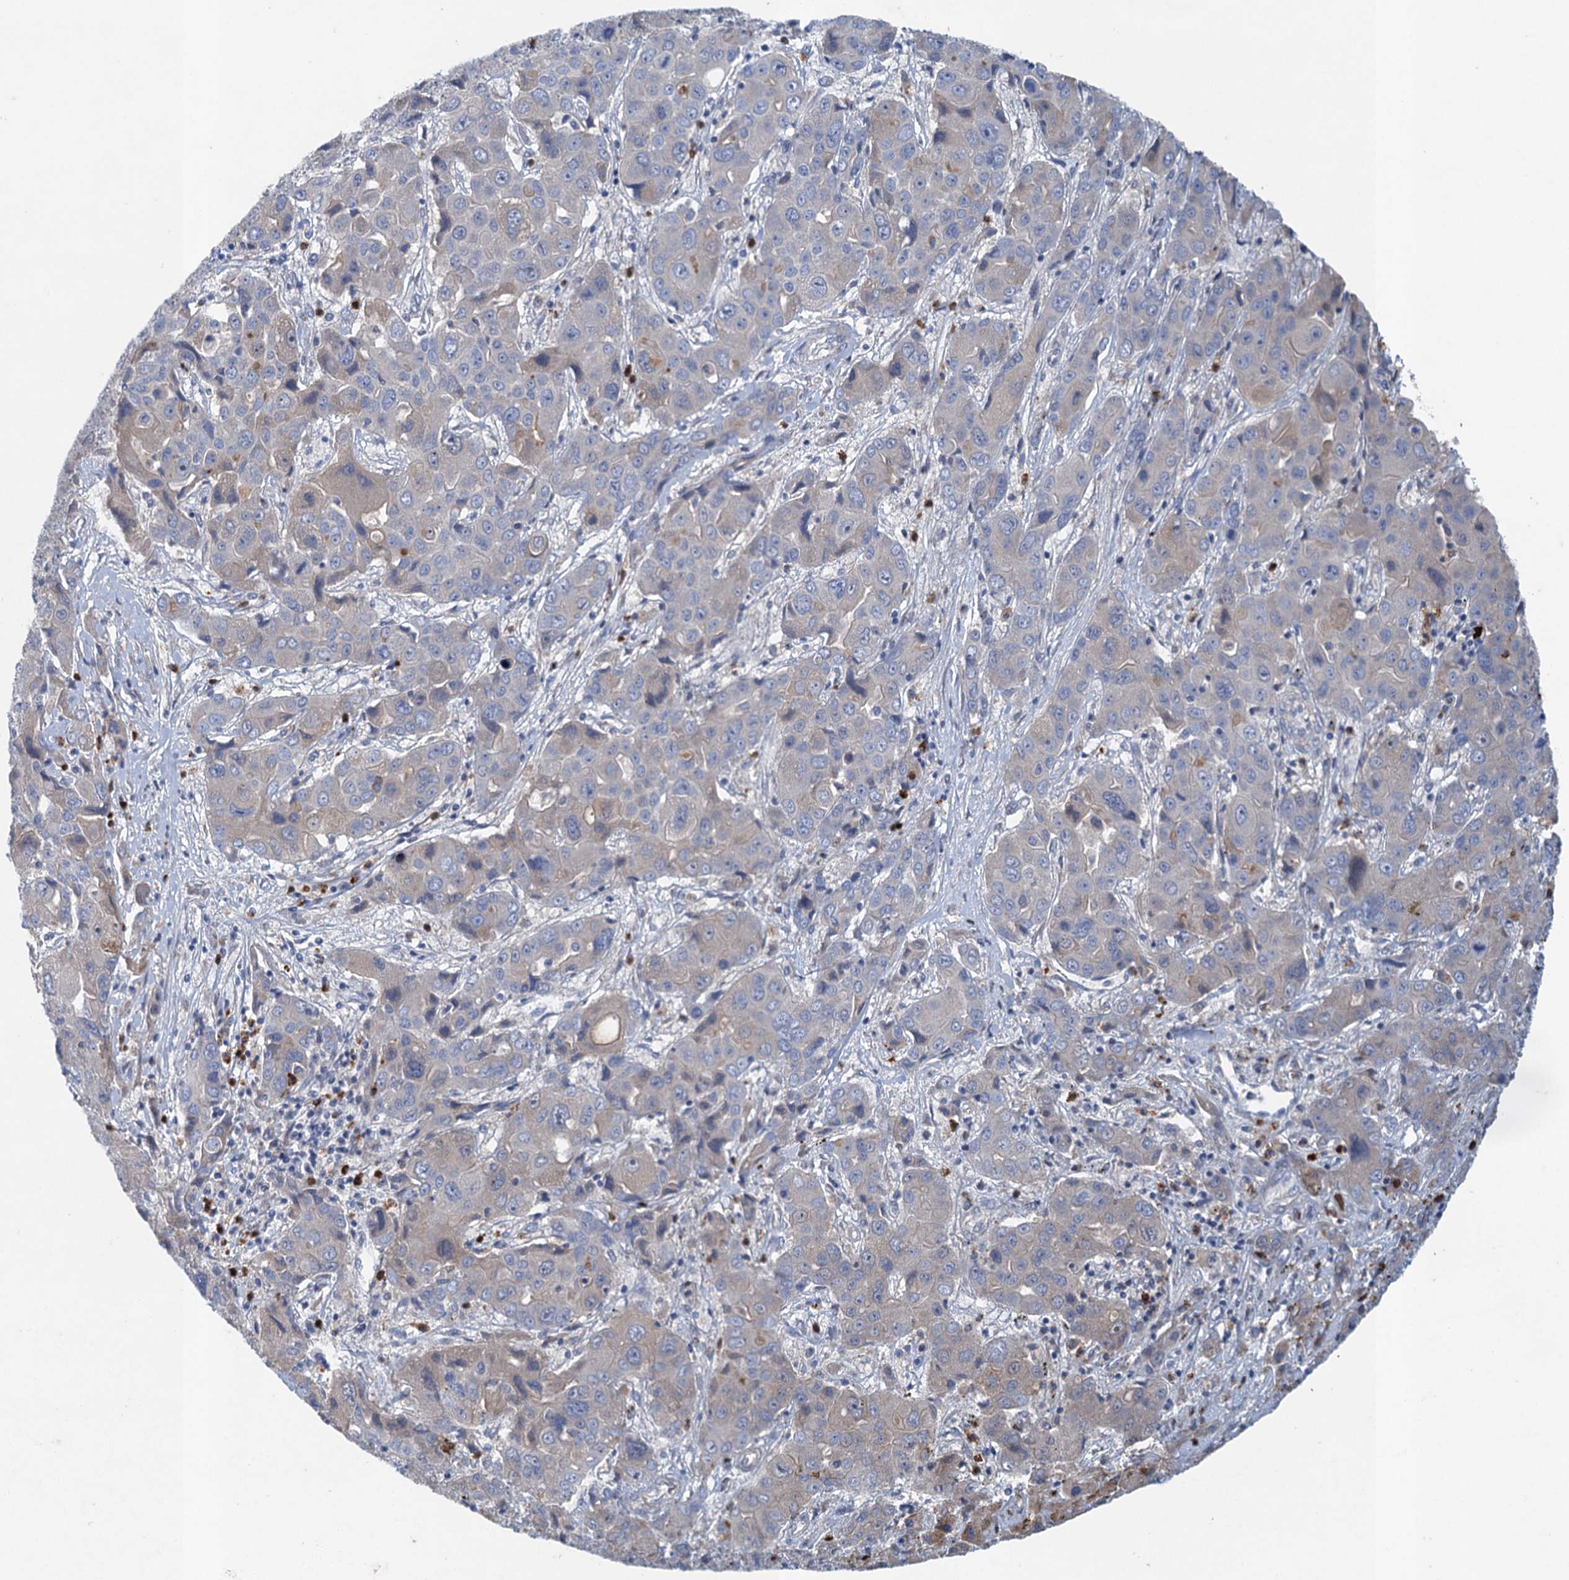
{"staining": {"intensity": "weak", "quantity": "<25%", "location": "cytoplasmic/membranous"}, "tissue": "liver cancer", "cell_type": "Tumor cells", "image_type": "cancer", "snomed": [{"axis": "morphology", "description": "Cholangiocarcinoma"}, {"axis": "topography", "description": "Liver"}], "caption": "An immunohistochemistry (IHC) histopathology image of liver cancer is shown. There is no staining in tumor cells of liver cancer.", "gene": "TPCN1", "patient": {"sex": "male", "age": 67}}